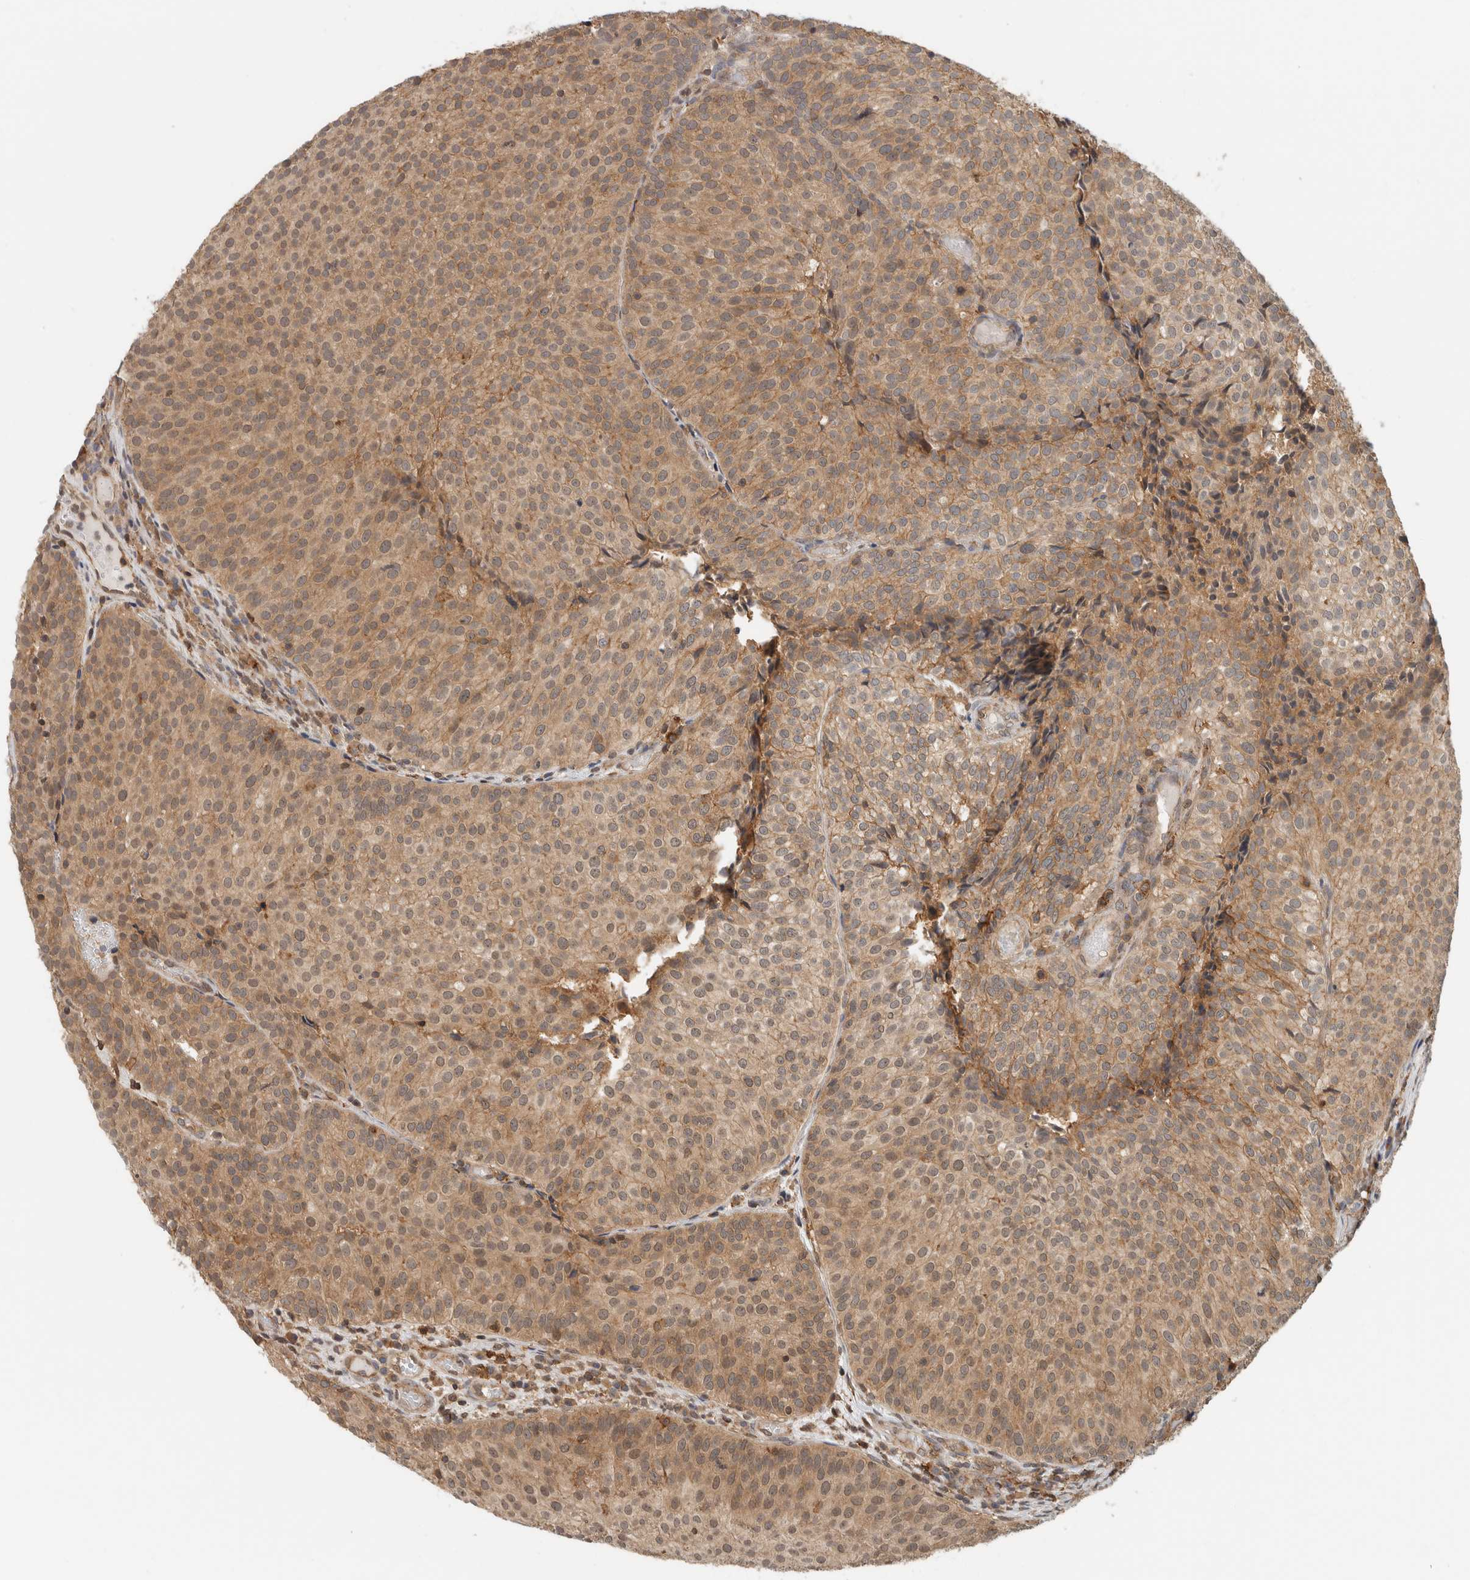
{"staining": {"intensity": "moderate", "quantity": ">75%", "location": "cytoplasmic/membranous"}, "tissue": "urothelial cancer", "cell_type": "Tumor cells", "image_type": "cancer", "snomed": [{"axis": "morphology", "description": "Urothelial carcinoma, Low grade"}, {"axis": "topography", "description": "Urinary bladder"}], "caption": "This is a photomicrograph of IHC staining of urothelial cancer, which shows moderate positivity in the cytoplasmic/membranous of tumor cells.", "gene": "PFDN4", "patient": {"sex": "male", "age": 86}}